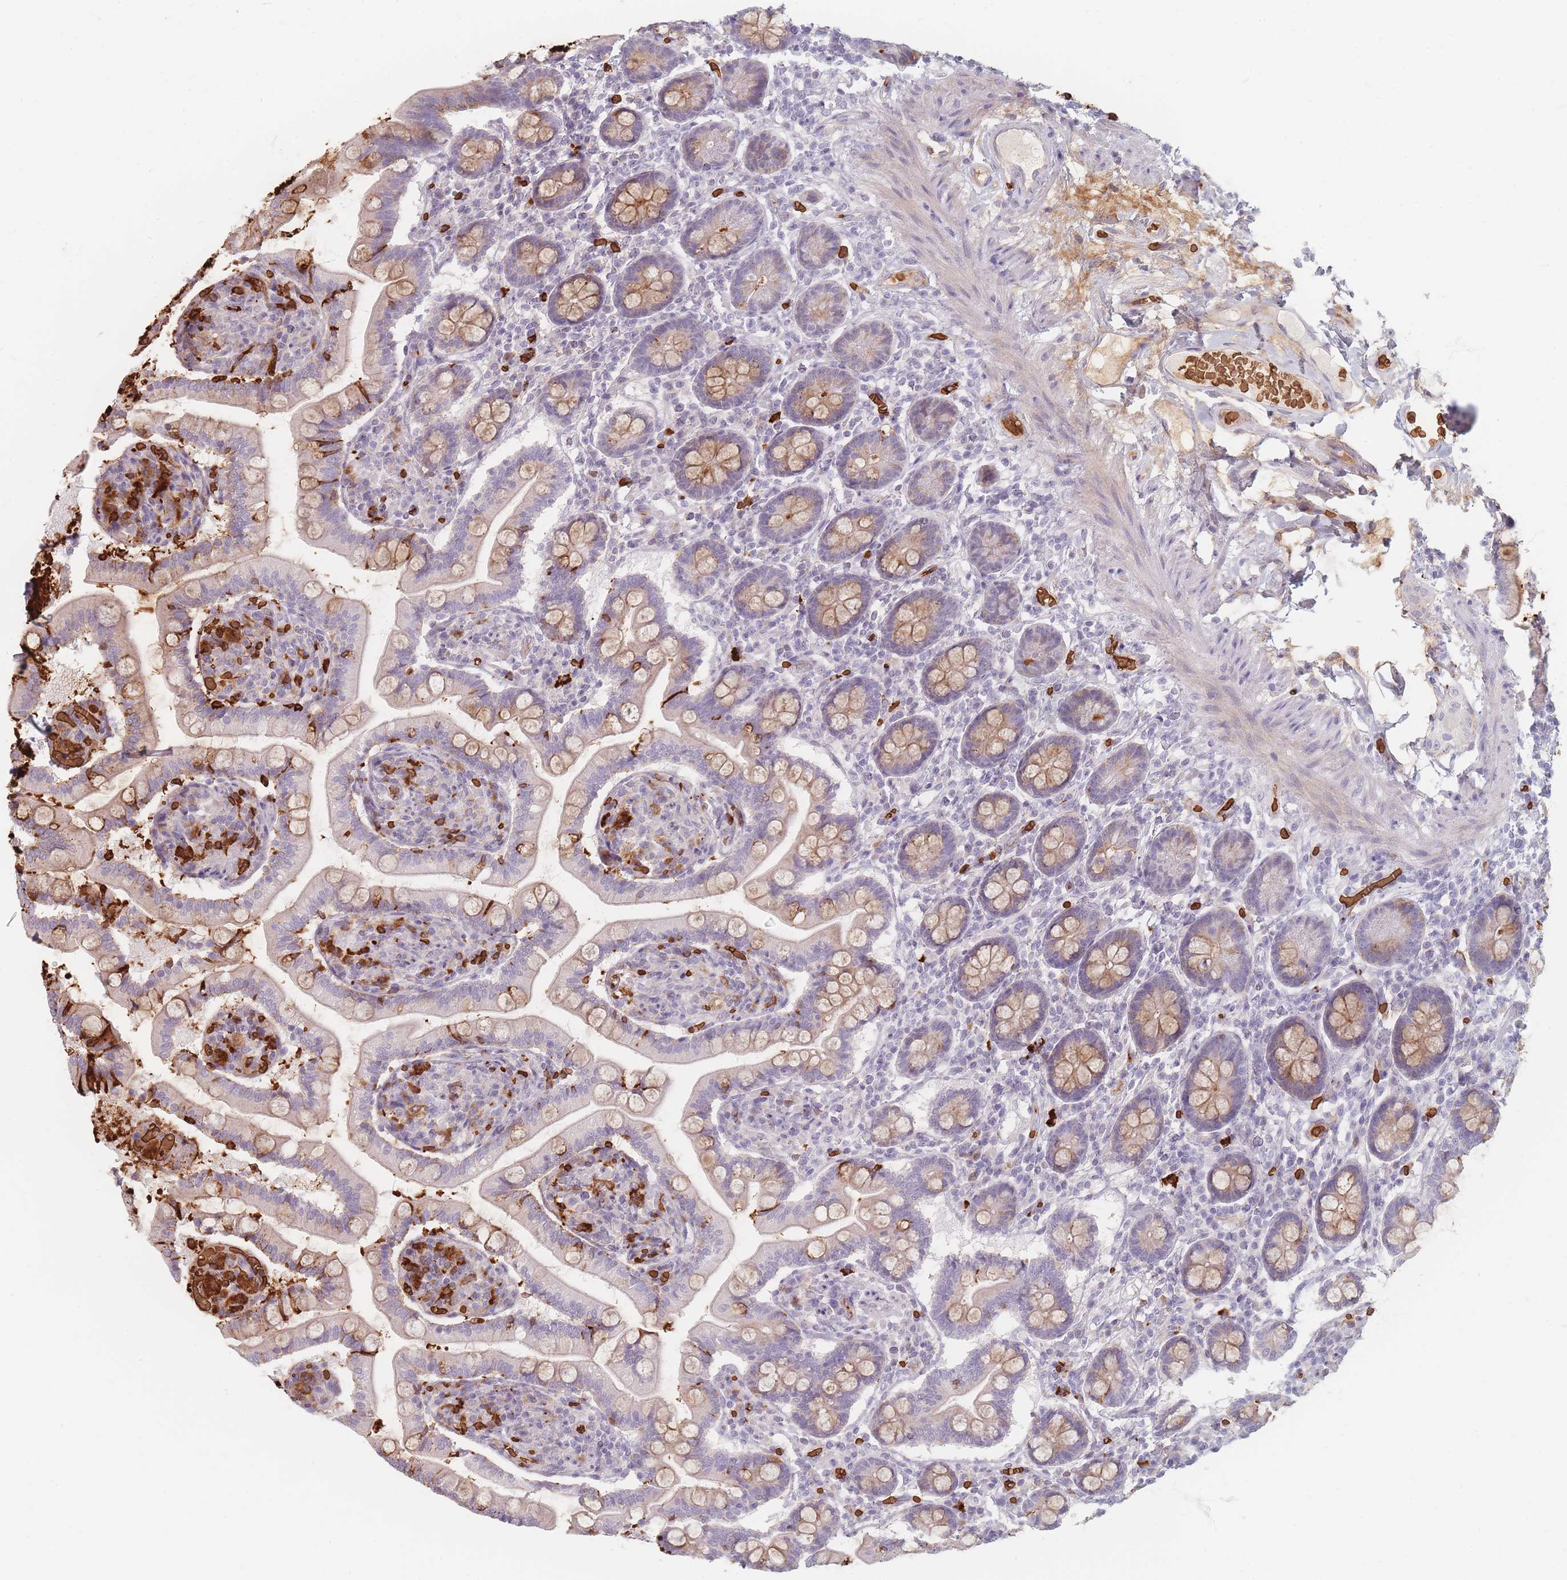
{"staining": {"intensity": "moderate", "quantity": "25%-75%", "location": "cytoplasmic/membranous"}, "tissue": "small intestine", "cell_type": "Glandular cells", "image_type": "normal", "snomed": [{"axis": "morphology", "description": "Normal tissue, NOS"}, {"axis": "topography", "description": "Small intestine"}], "caption": "DAB (3,3'-diaminobenzidine) immunohistochemical staining of benign small intestine demonstrates moderate cytoplasmic/membranous protein staining in about 25%-75% of glandular cells.", "gene": "SLC2A6", "patient": {"sex": "female", "age": 64}}